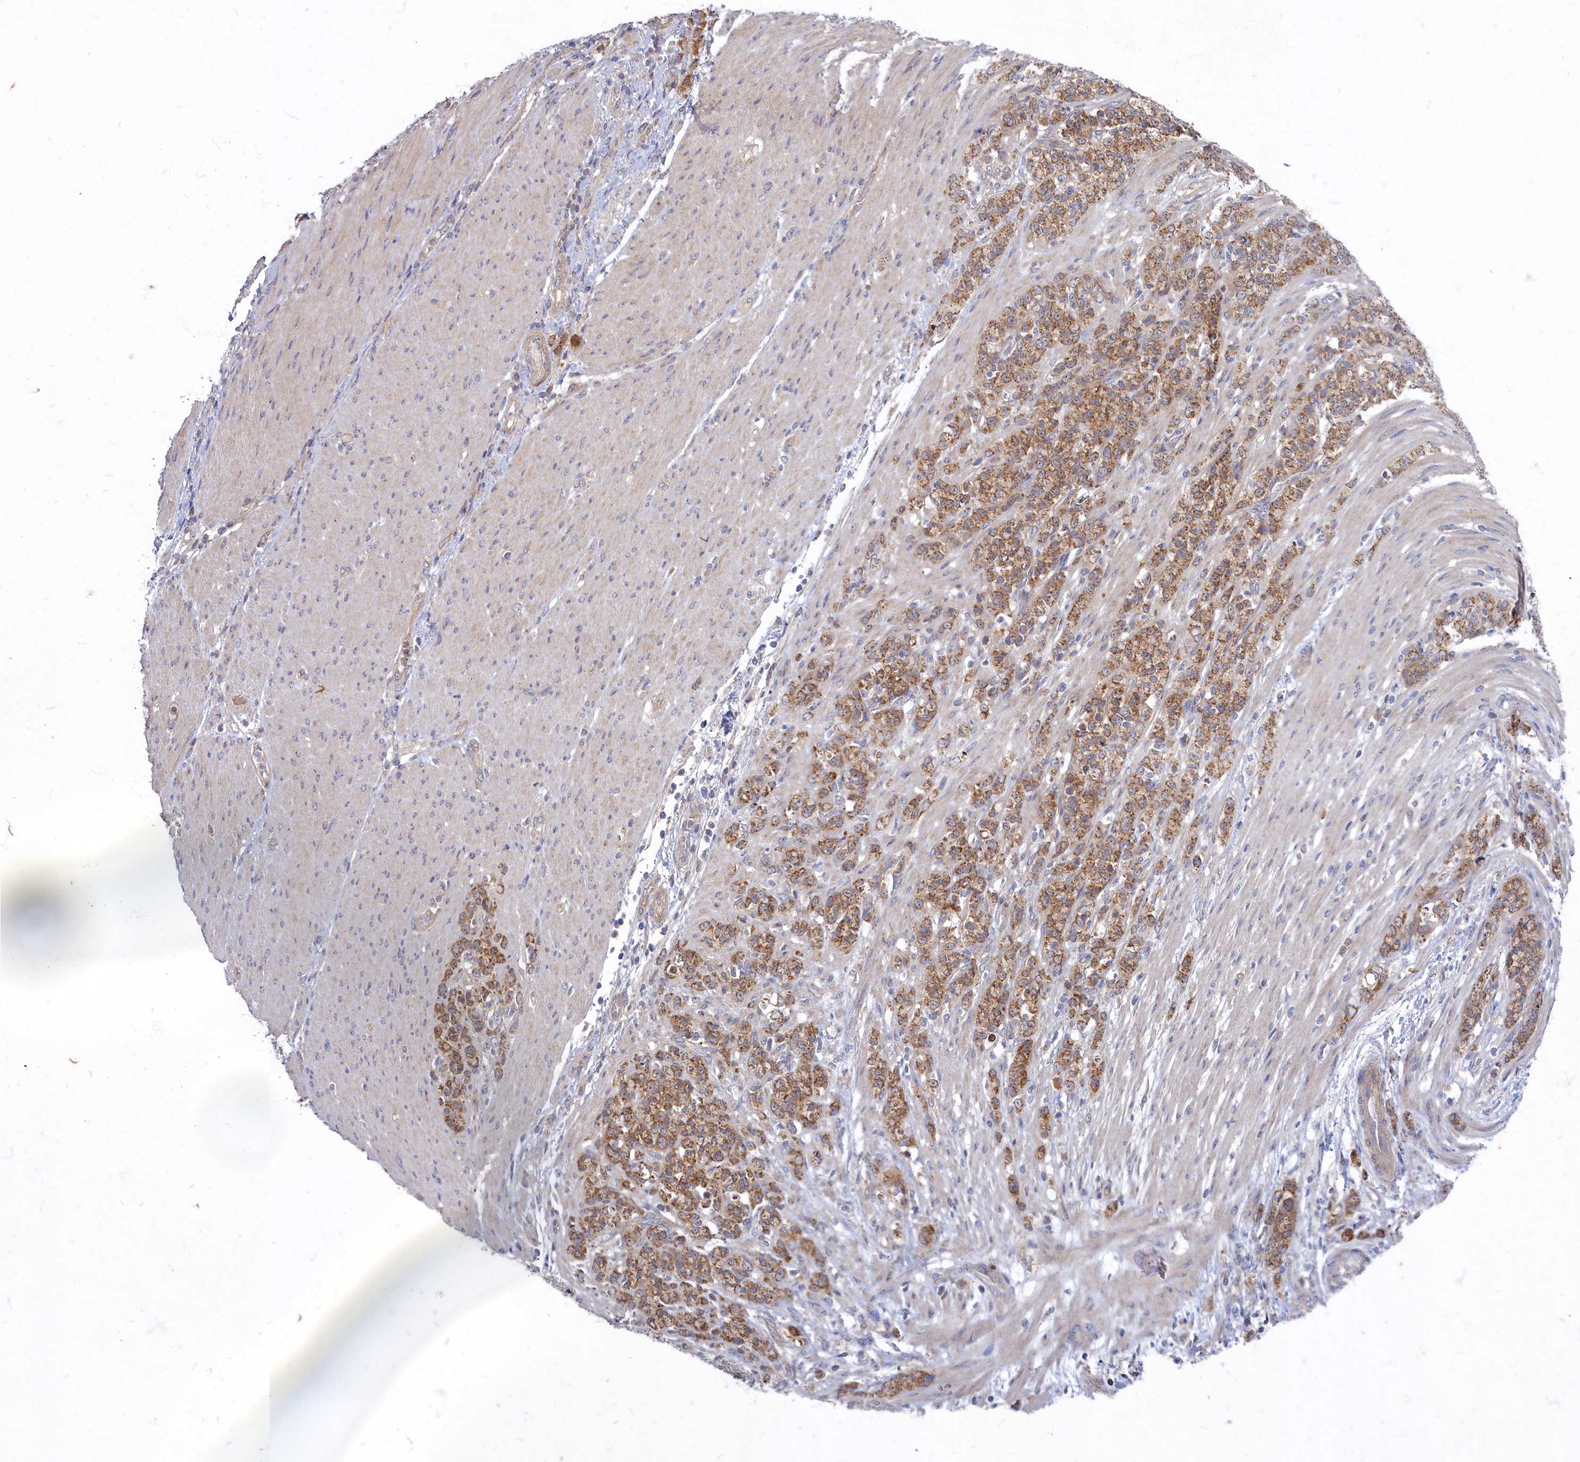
{"staining": {"intensity": "moderate", "quantity": ">75%", "location": "cytoplasmic/membranous"}, "tissue": "stomach cancer", "cell_type": "Tumor cells", "image_type": "cancer", "snomed": [{"axis": "morphology", "description": "Adenocarcinoma, NOS"}, {"axis": "topography", "description": "Stomach"}], "caption": "This is an image of immunohistochemistry (IHC) staining of stomach adenocarcinoma, which shows moderate positivity in the cytoplasmic/membranous of tumor cells.", "gene": "WDR59", "patient": {"sex": "female", "age": 79}}